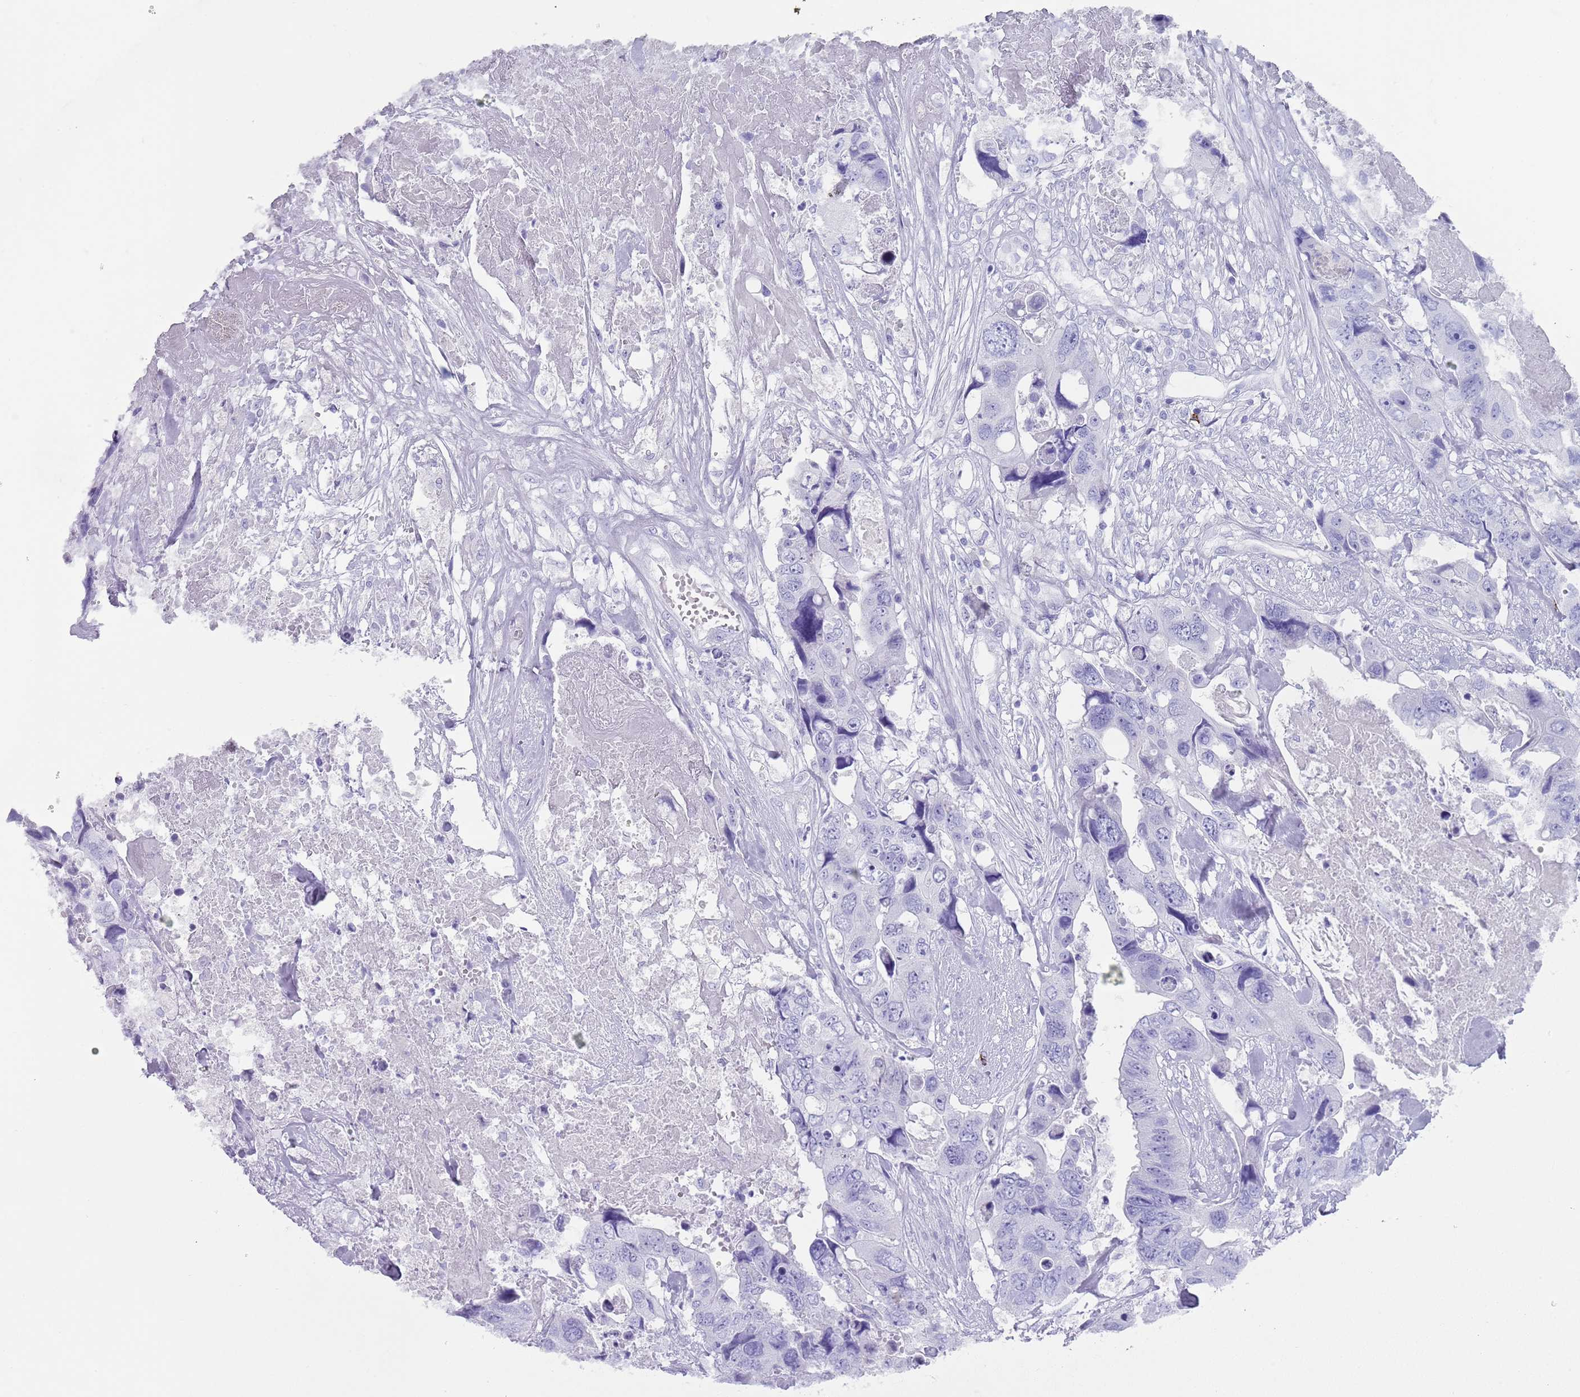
{"staining": {"intensity": "negative", "quantity": "none", "location": "none"}, "tissue": "colorectal cancer", "cell_type": "Tumor cells", "image_type": "cancer", "snomed": [{"axis": "morphology", "description": "Adenocarcinoma, NOS"}, {"axis": "topography", "description": "Rectum"}], "caption": "DAB immunohistochemical staining of colorectal adenocarcinoma reveals no significant staining in tumor cells.", "gene": "MYADML2", "patient": {"sex": "male", "age": 57}}